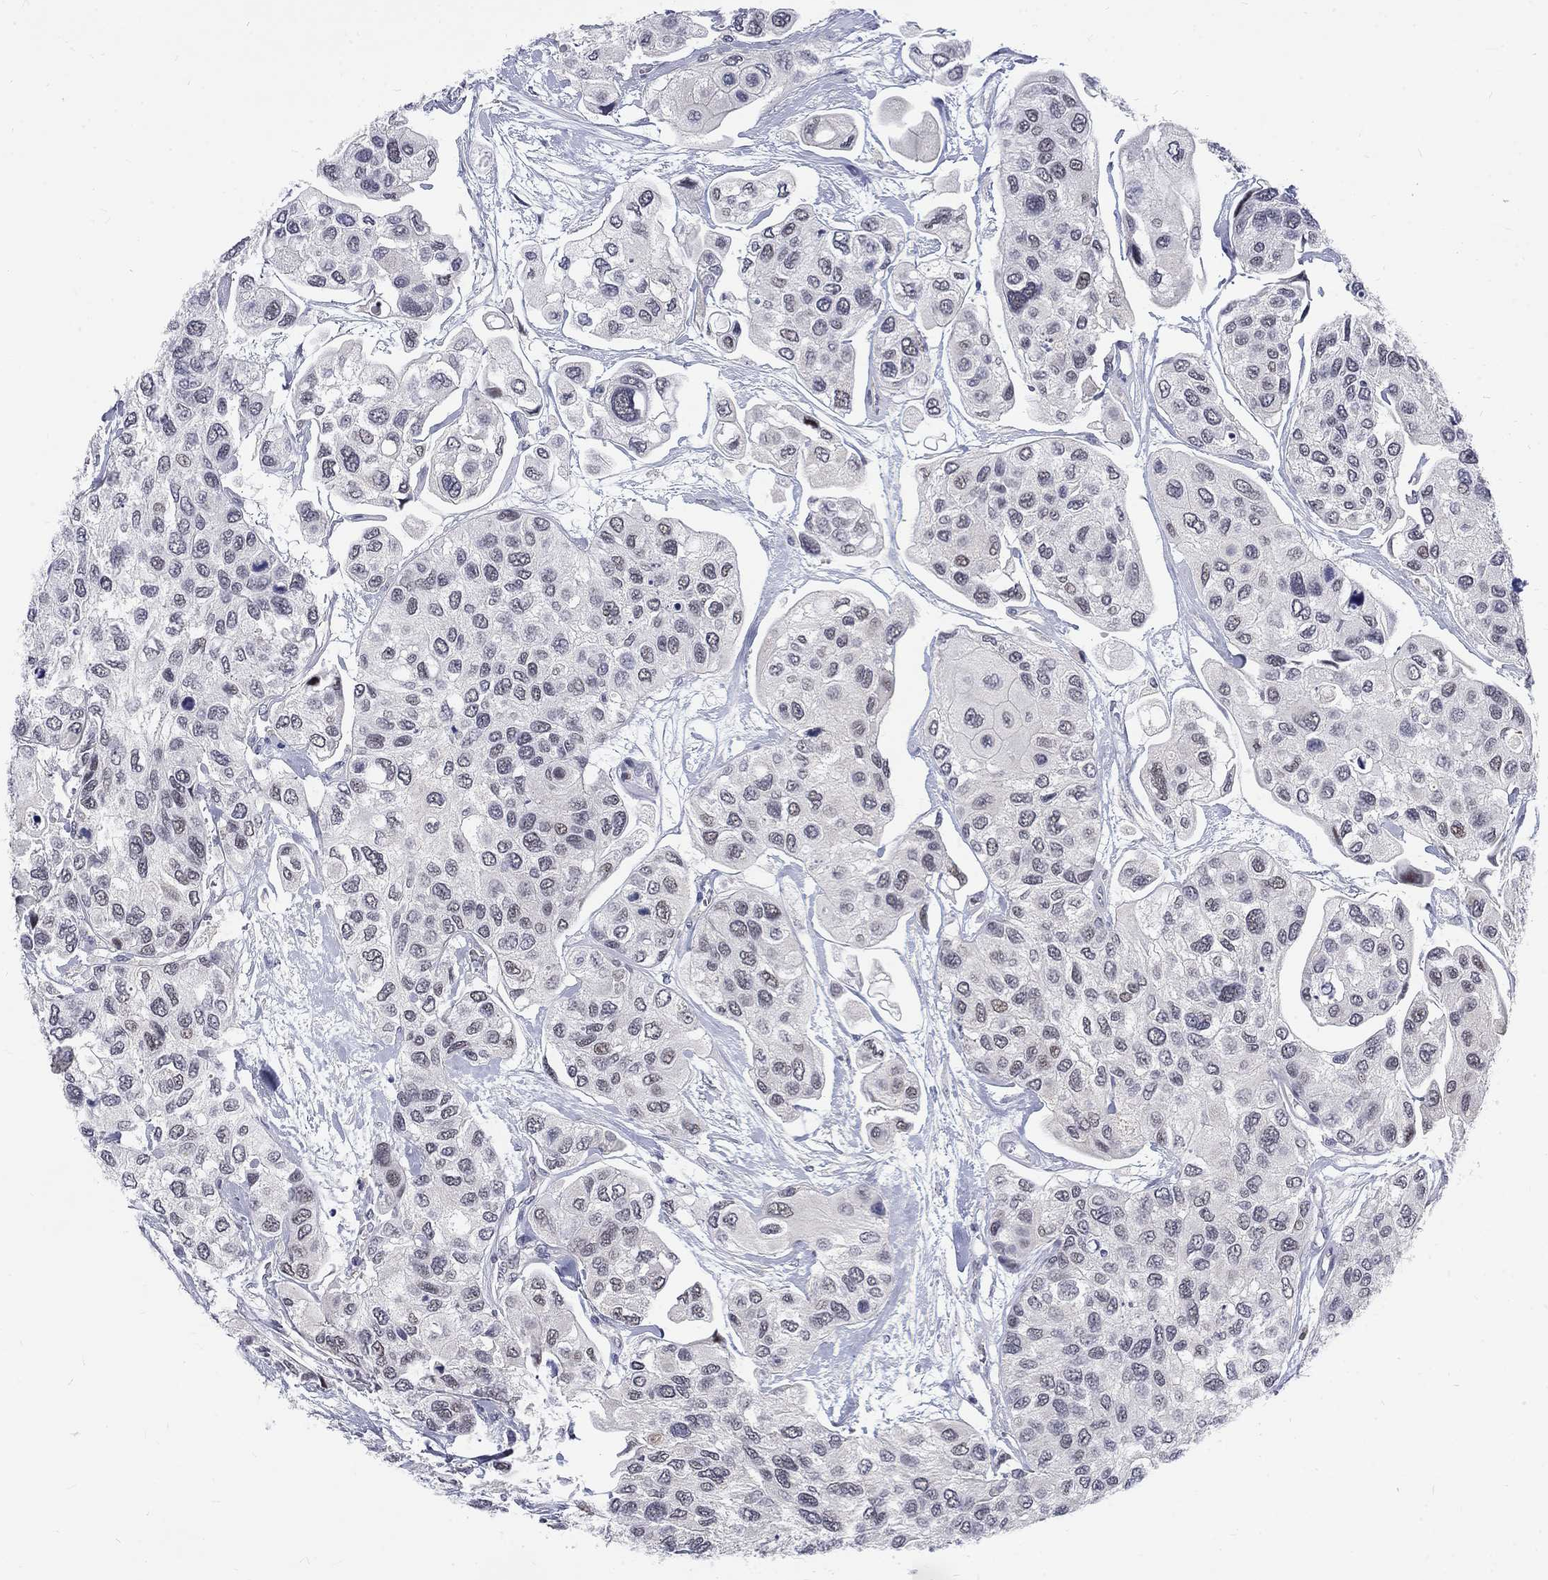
{"staining": {"intensity": "negative", "quantity": "none", "location": "none"}, "tissue": "urothelial cancer", "cell_type": "Tumor cells", "image_type": "cancer", "snomed": [{"axis": "morphology", "description": "Urothelial carcinoma, High grade"}, {"axis": "topography", "description": "Urinary bladder"}], "caption": "Tumor cells are negative for brown protein staining in urothelial carcinoma (high-grade). (IHC, brightfield microscopy, high magnification).", "gene": "PHKA1", "patient": {"sex": "male", "age": 77}}